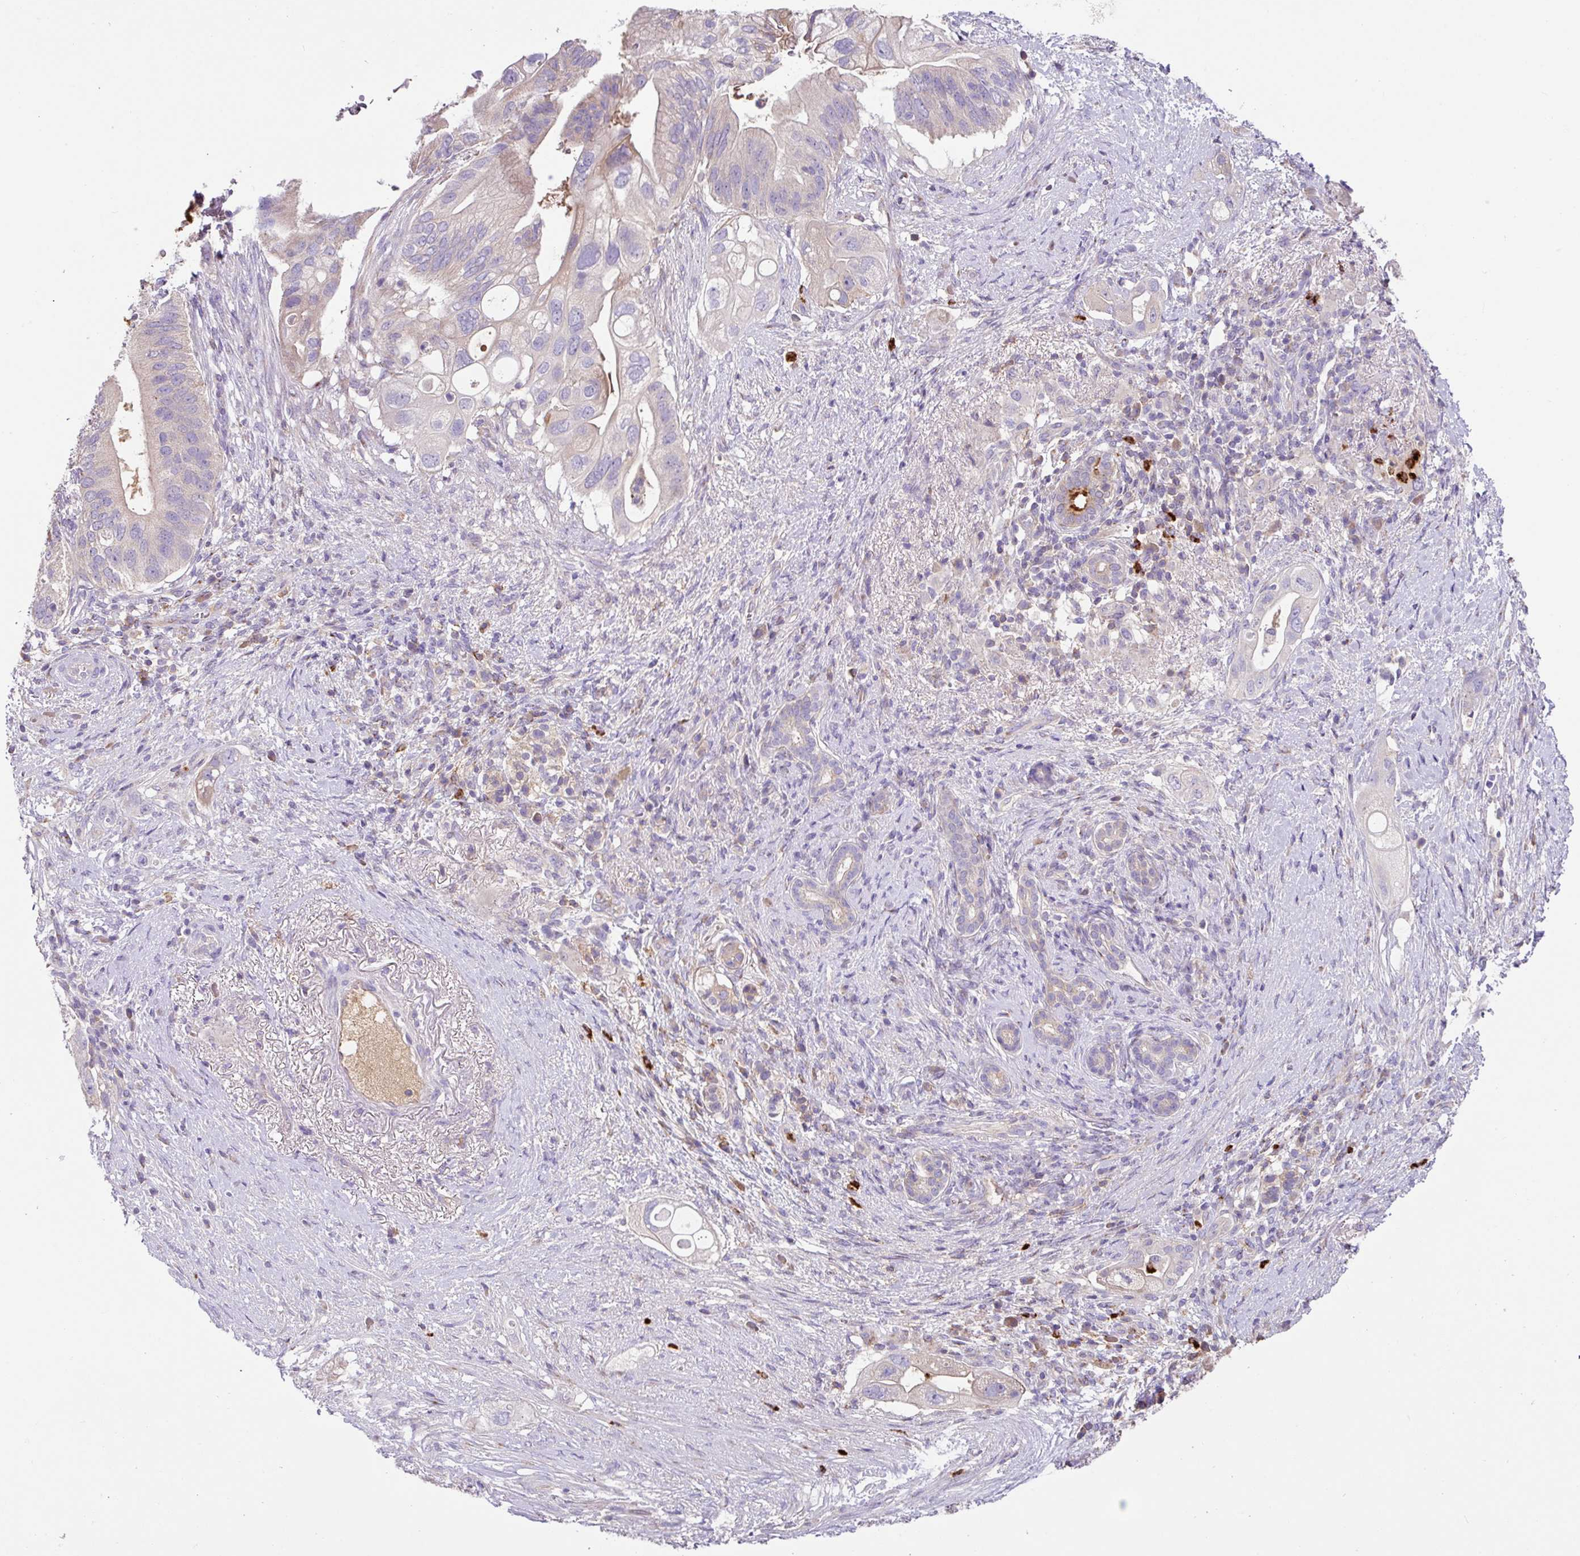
{"staining": {"intensity": "negative", "quantity": "none", "location": "none"}, "tissue": "pancreatic cancer", "cell_type": "Tumor cells", "image_type": "cancer", "snomed": [{"axis": "morphology", "description": "Adenocarcinoma, NOS"}, {"axis": "topography", "description": "Pancreas"}], "caption": "The image shows no significant staining in tumor cells of adenocarcinoma (pancreatic). The staining was performed using DAB to visualize the protein expression in brown, while the nuclei were stained in blue with hematoxylin (Magnification: 20x).", "gene": "CRISP3", "patient": {"sex": "female", "age": 72}}